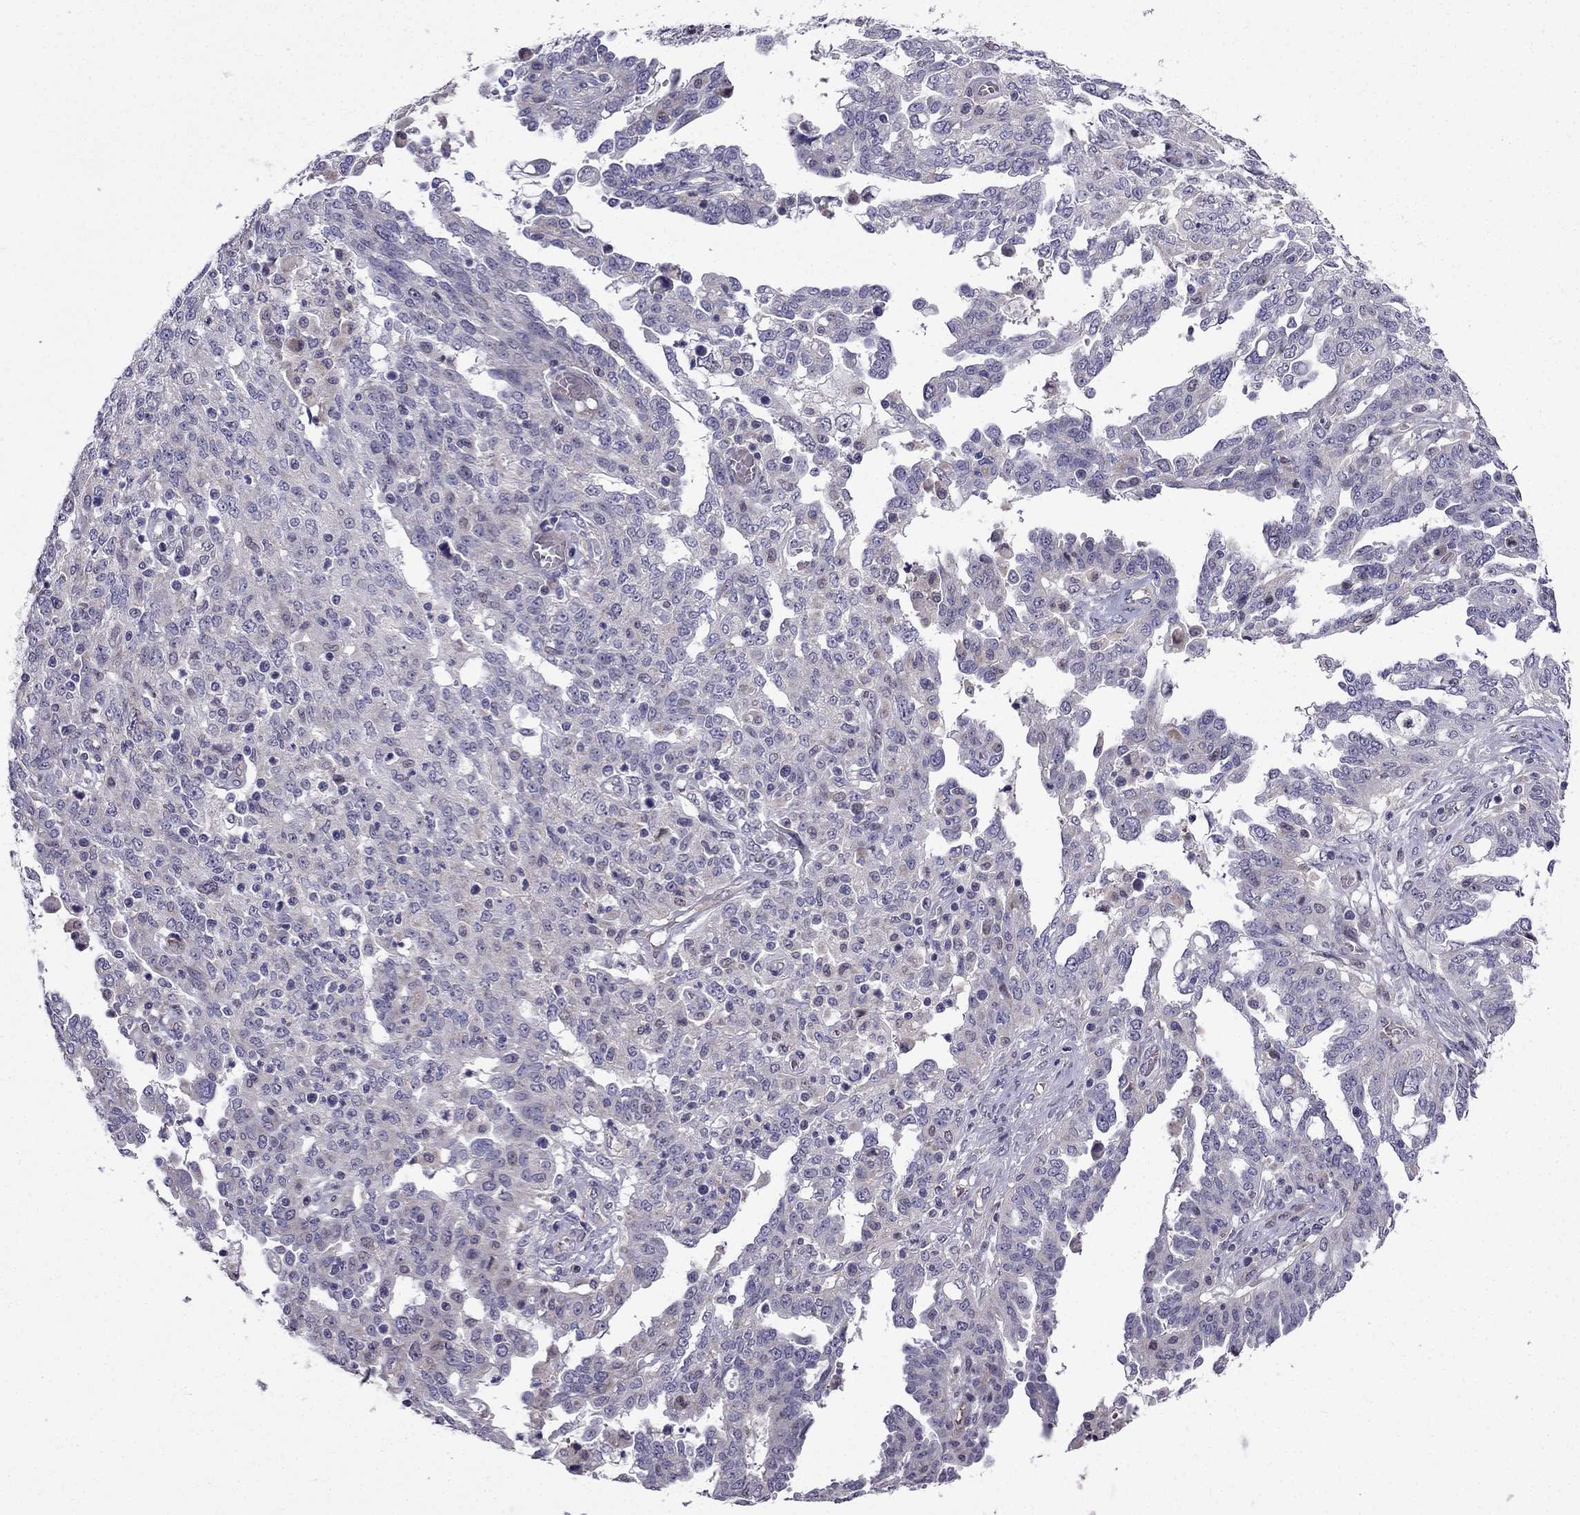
{"staining": {"intensity": "negative", "quantity": "none", "location": "none"}, "tissue": "ovarian cancer", "cell_type": "Tumor cells", "image_type": "cancer", "snomed": [{"axis": "morphology", "description": "Cystadenocarcinoma, serous, NOS"}, {"axis": "topography", "description": "Ovary"}], "caption": "A photomicrograph of human ovarian serous cystadenocarcinoma is negative for staining in tumor cells.", "gene": "SLC6A2", "patient": {"sex": "female", "age": 67}}